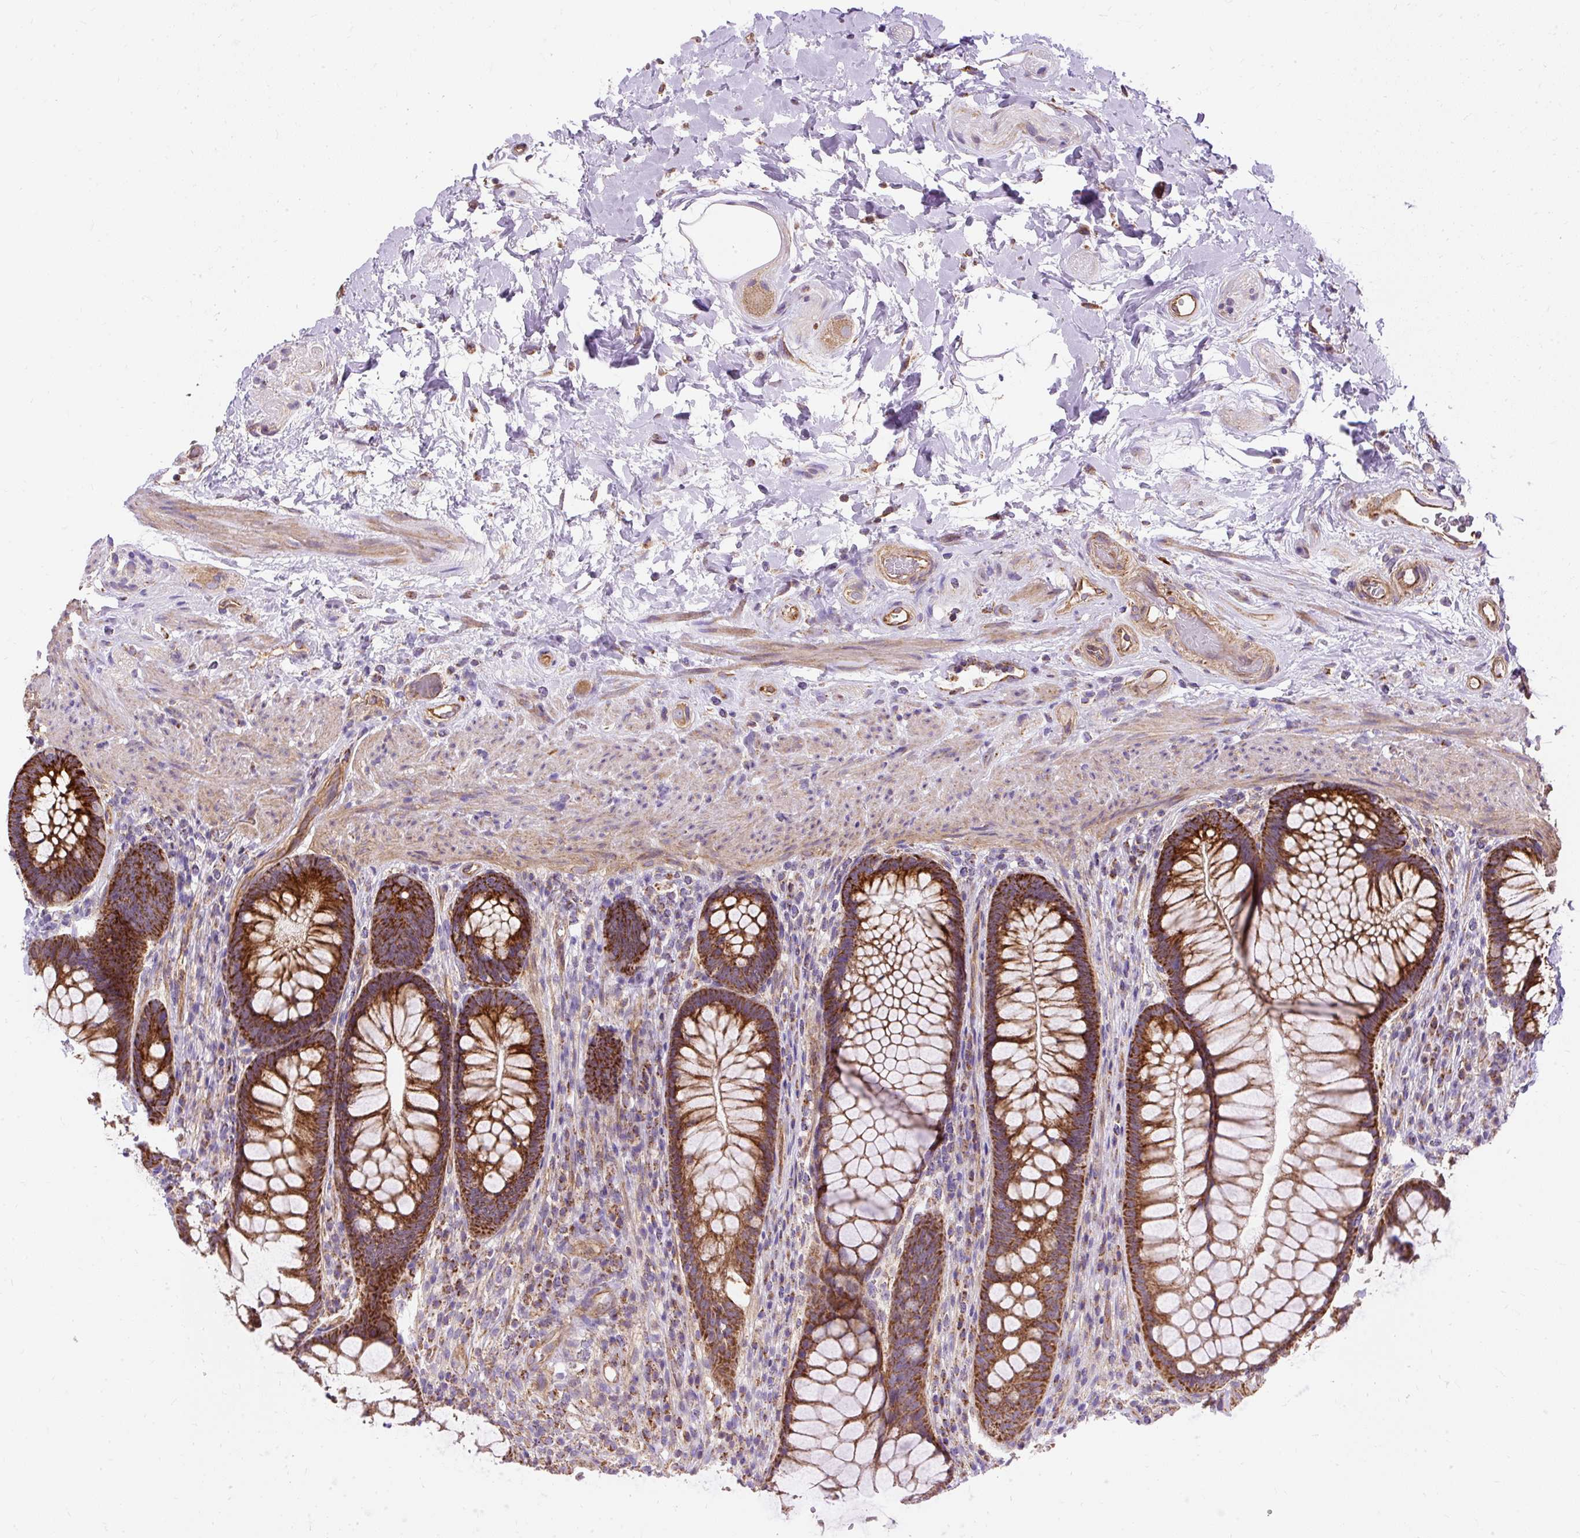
{"staining": {"intensity": "strong", "quantity": ">75%", "location": "cytoplasmic/membranous"}, "tissue": "rectum", "cell_type": "Glandular cells", "image_type": "normal", "snomed": [{"axis": "morphology", "description": "Normal tissue, NOS"}, {"axis": "topography", "description": "Rectum"}], "caption": "DAB (3,3'-diaminobenzidine) immunohistochemical staining of normal human rectum exhibits strong cytoplasmic/membranous protein expression in approximately >75% of glandular cells. (DAB (3,3'-diaminobenzidine) = brown stain, brightfield microscopy at high magnification).", "gene": "CEP290", "patient": {"sex": "male", "age": 53}}